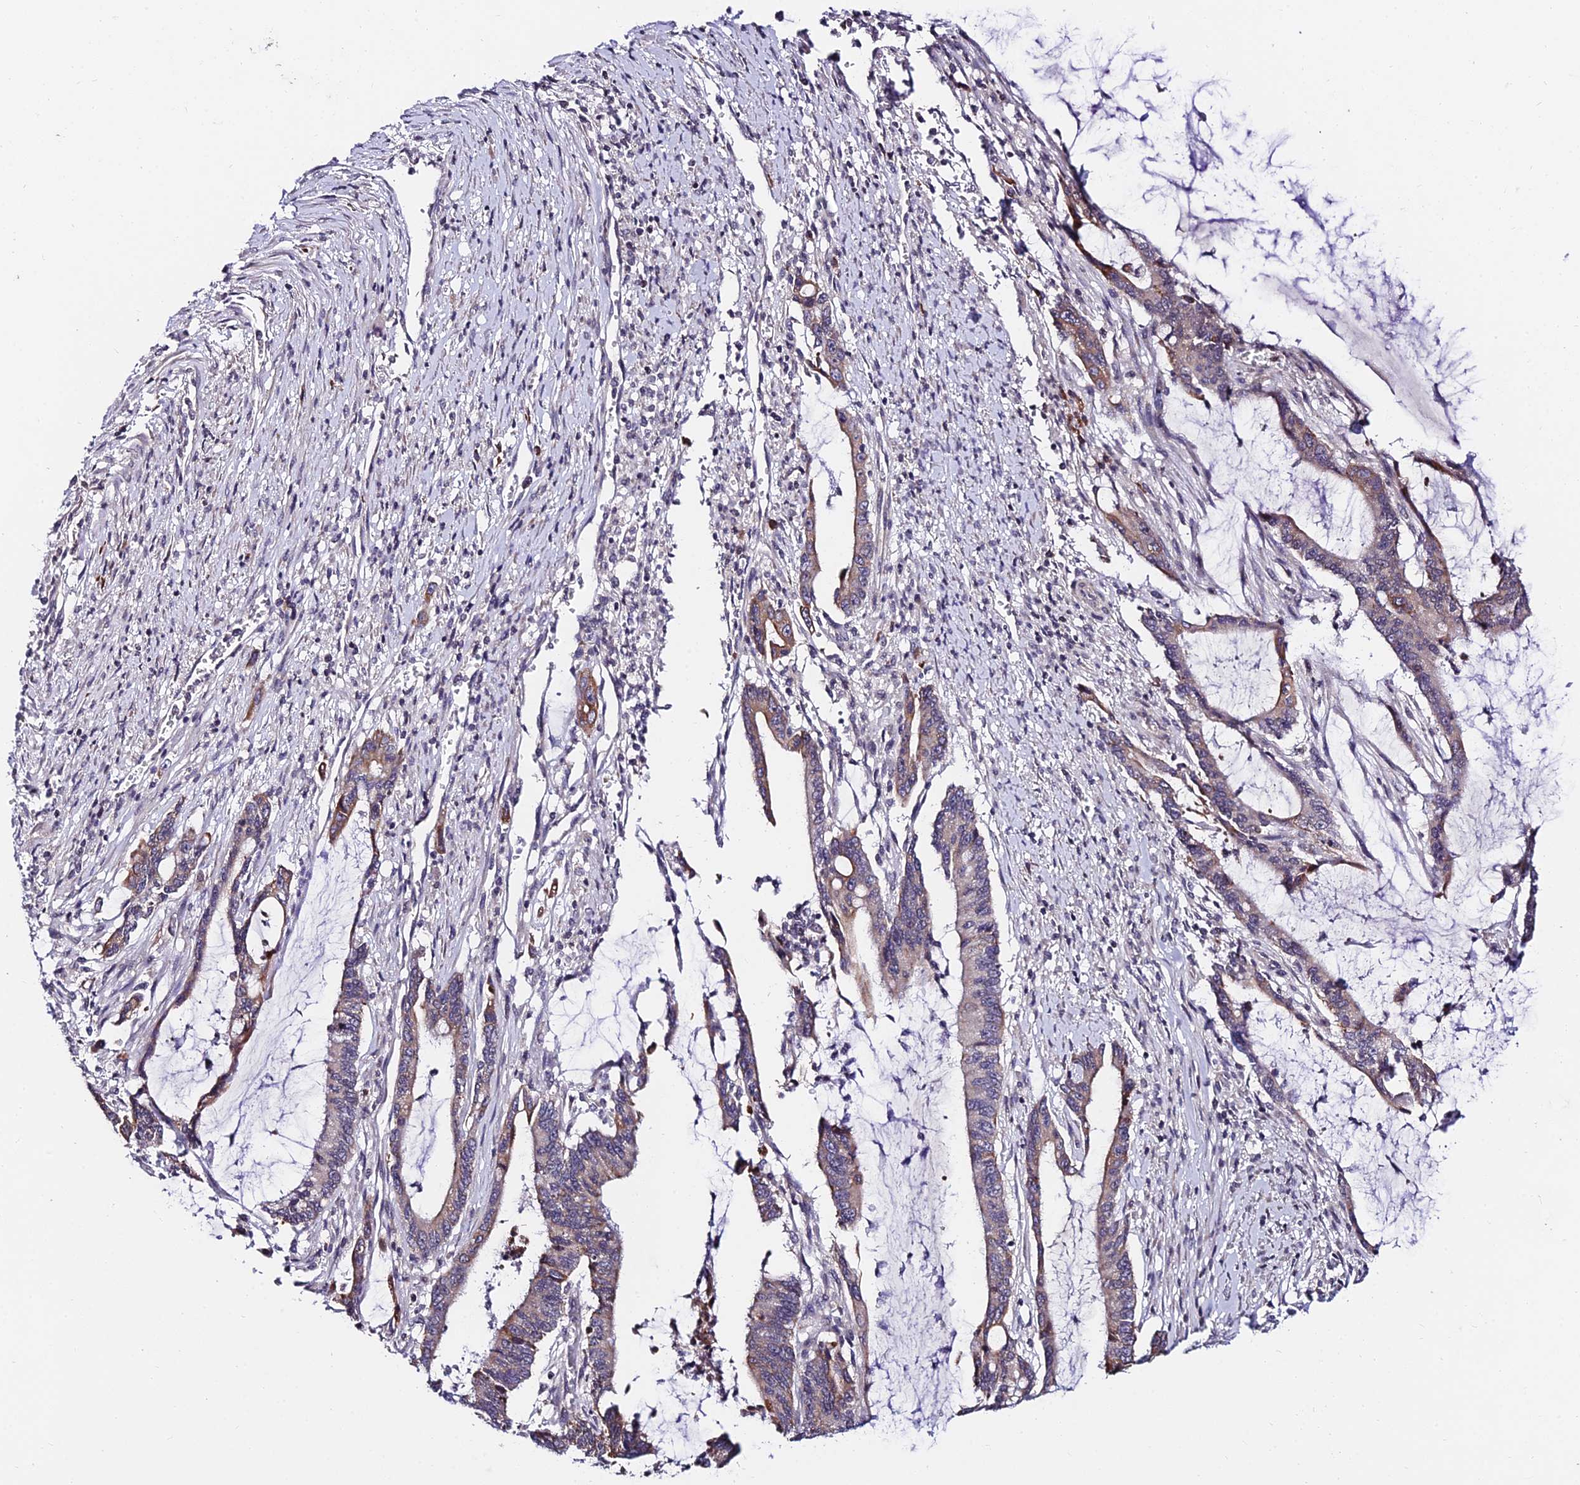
{"staining": {"intensity": "weak", "quantity": ">75%", "location": "cytoplasmic/membranous"}, "tissue": "pancreatic cancer", "cell_type": "Tumor cells", "image_type": "cancer", "snomed": [{"axis": "morphology", "description": "Adenocarcinoma, NOS"}, {"axis": "topography", "description": "Pancreas"}], "caption": "A low amount of weak cytoplasmic/membranous staining is appreciated in approximately >75% of tumor cells in pancreatic cancer tissue.", "gene": "CDNF", "patient": {"sex": "female", "age": 50}}